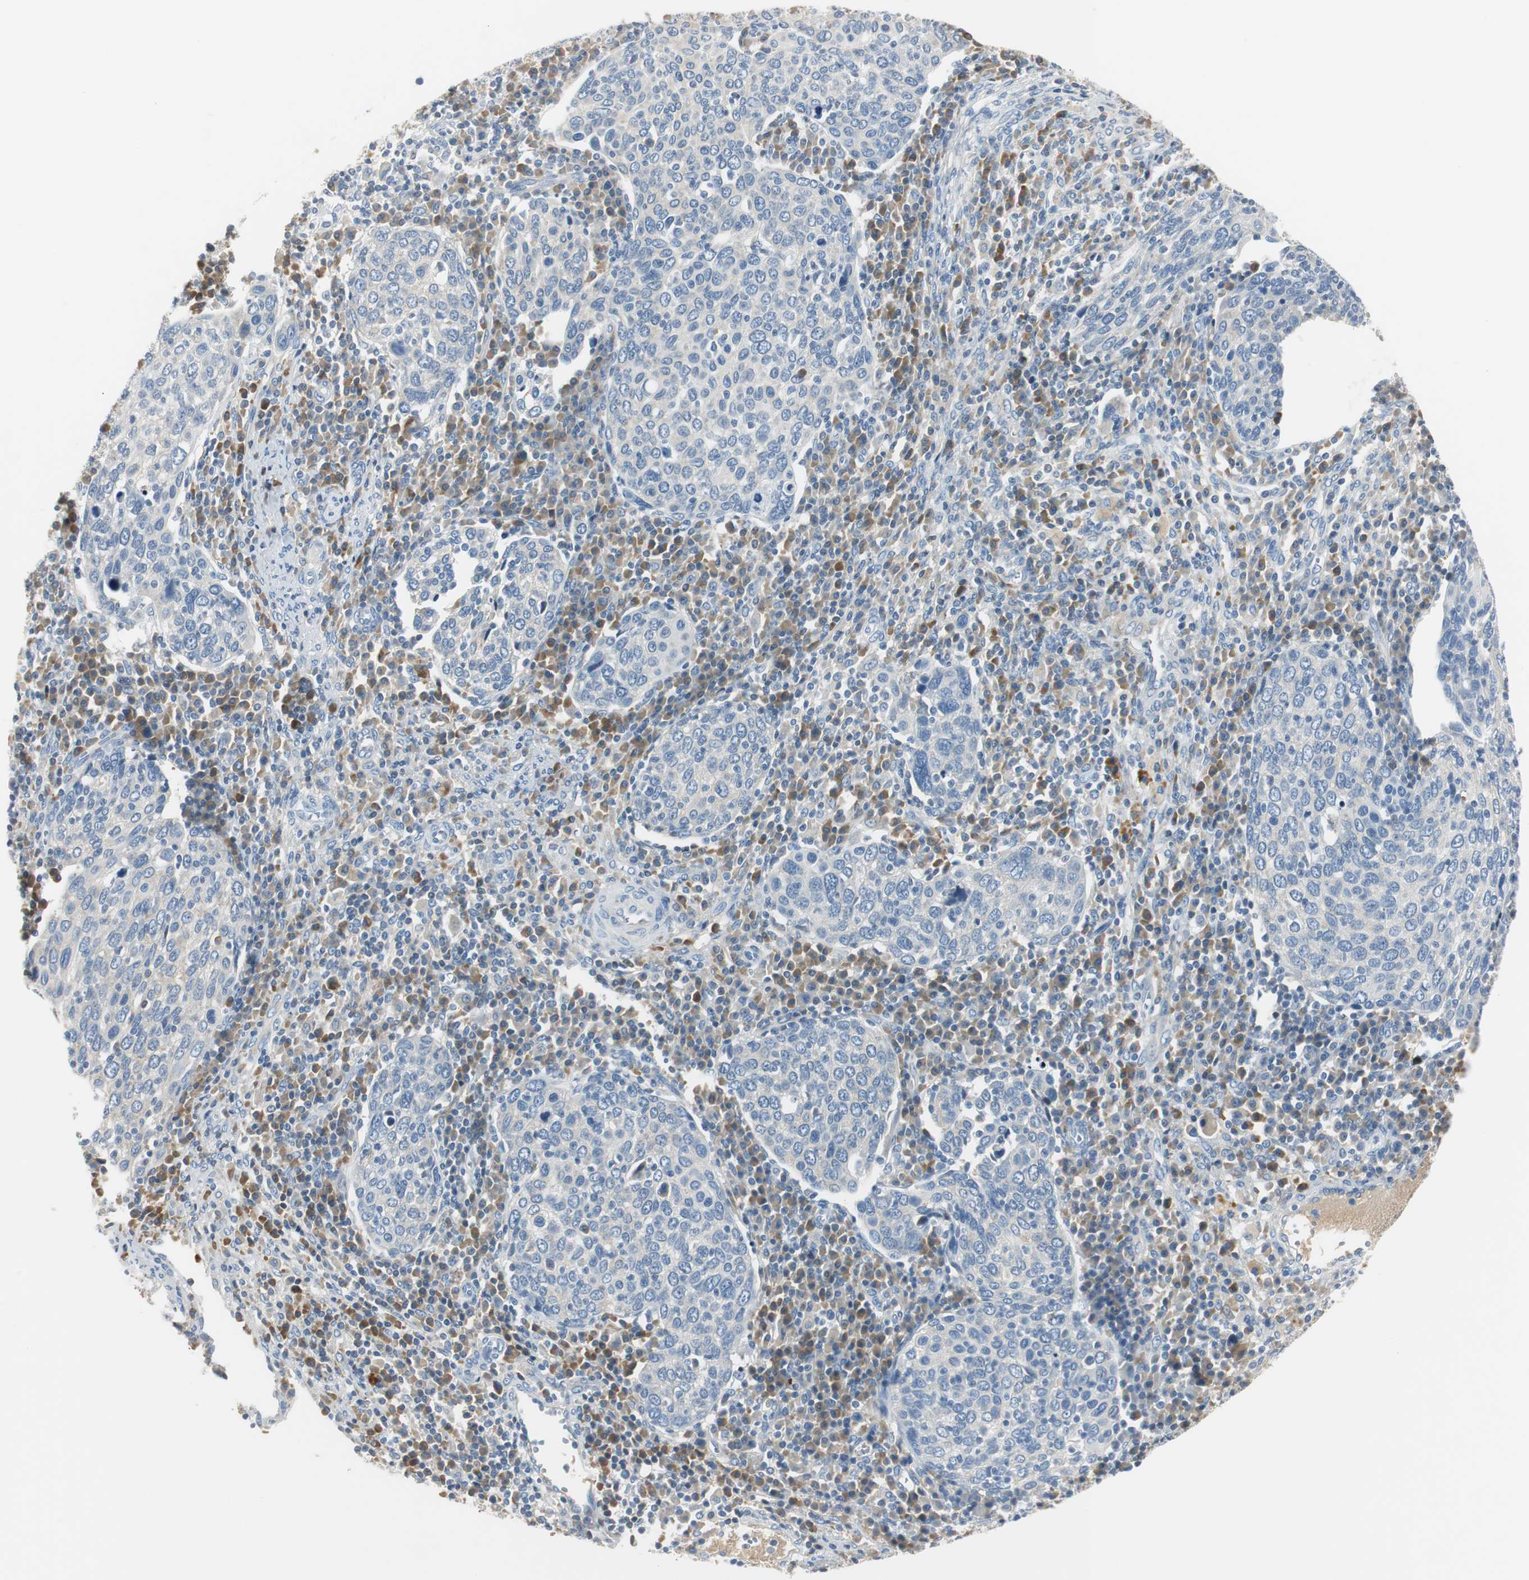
{"staining": {"intensity": "weak", "quantity": "<25%", "location": "cytoplasmic/membranous"}, "tissue": "cervical cancer", "cell_type": "Tumor cells", "image_type": "cancer", "snomed": [{"axis": "morphology", "description": "Squamous cell carcinoma, NOS"}, {"axis": "topography", "description": "Cervix"}], "caption": "This is a photomicrograph of immunohistochemistry staining of cervical cancer, which shows no staining in tumor cells.", "gene": "SERPINF1", "patient": {"sex": "female", "age": 40}}